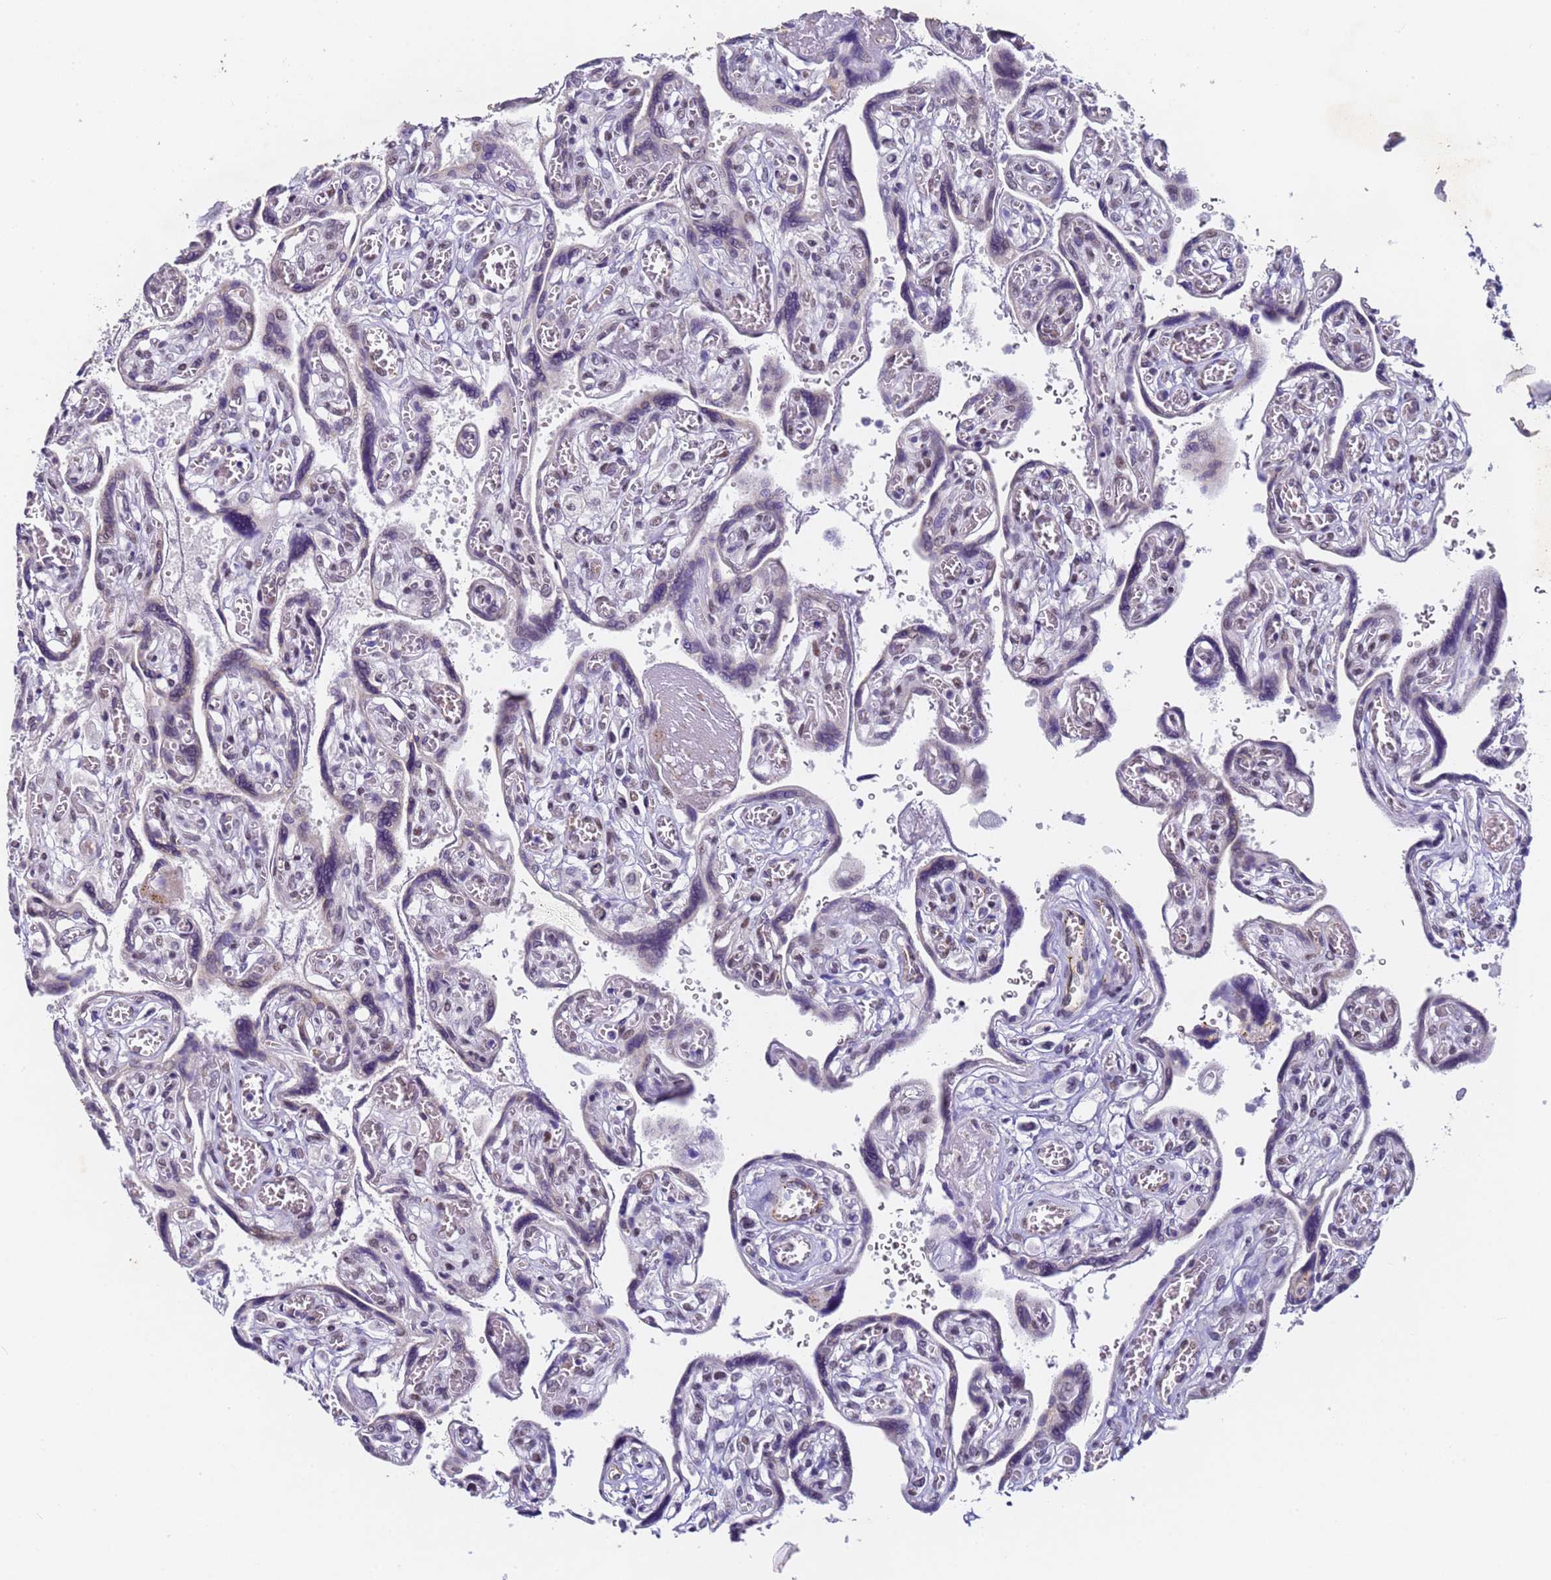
{"staining": {"intensity": "moderate", "quantity": "<25%", "location": "nuclear"}, "tissue": "placenta", "cell_type": "Trophoblastic cells", "image_type": "normal", "snomed": [{"axis": "morphology", "description": "Normal tissue, NOS"}, {"axis": "topography", "description": "Placenta"}], "caption": "High-magnification brightfield microscopy of normal placenta stained with DAB (3,3'-diaminobenzidine) (brown) and counterstained with hematoxylin (blue). trophoblastic cells exhibit moderate nuclear positivity is identified in about<25% of cells.", "gene": "FNBP4", "patient": {"sex": "female", "age": 39}}